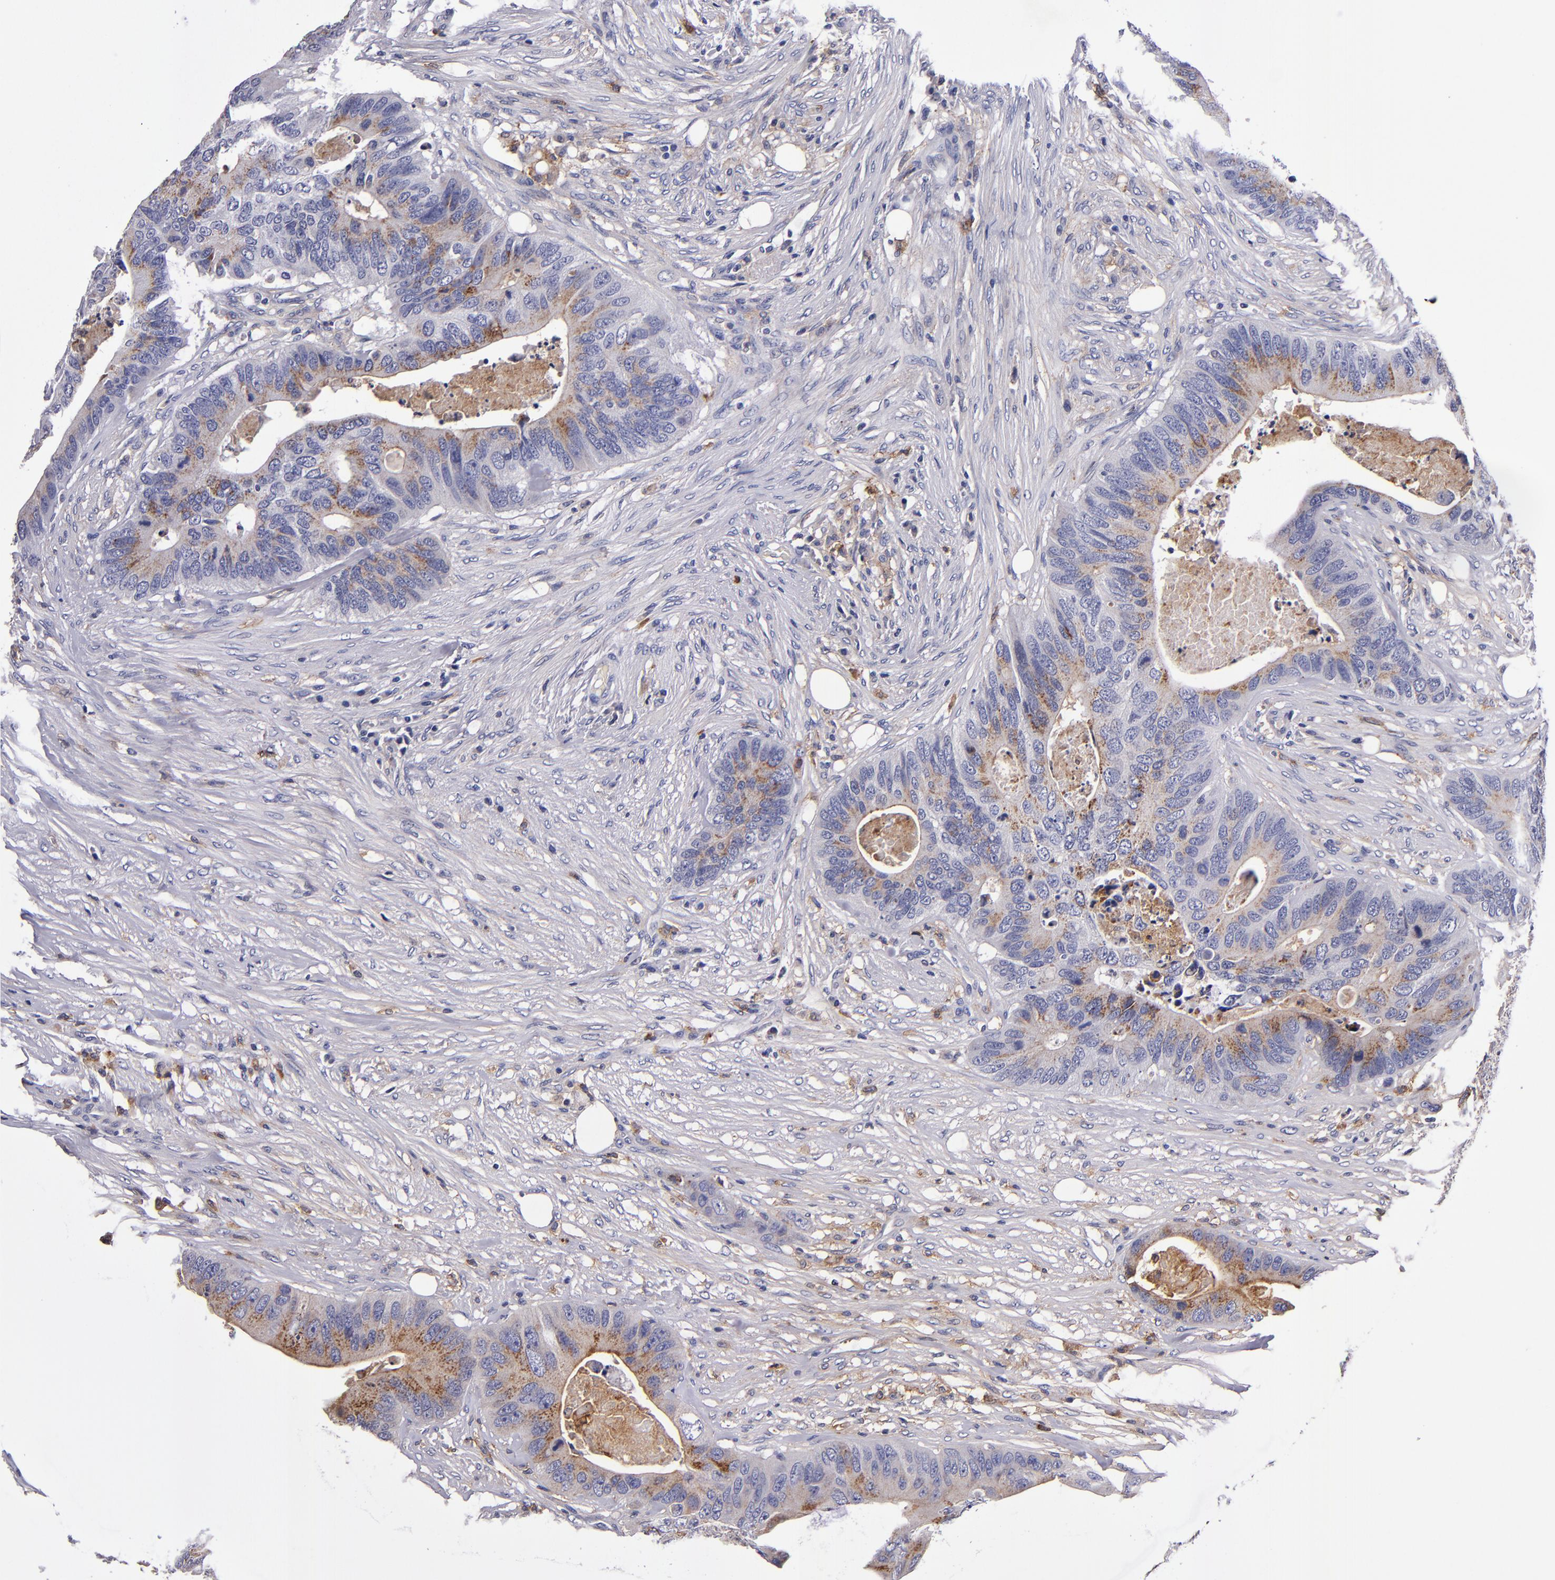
{"staining": {"intensity": "strong", "quantity": "25%-75%", "location": "cytoplasmic/membranous"}, "tissue": "colorectal cancer", "cell_type": "Tumor cells", "image_type": "cancer", "snomed": [{"axis": "morphology", "description": "Adenocarcinoma, NOS"}, {"axis": "topography", "description": "Colon"}], "caption": "A high amount of strong cytoplasmic/membranous expression is identified in about 25%-75% of tumor cells in adenocarcinoma (colorectal) tissue.", "gene": "SIRPA", "patient": {"sex": "male", "age": 71}}